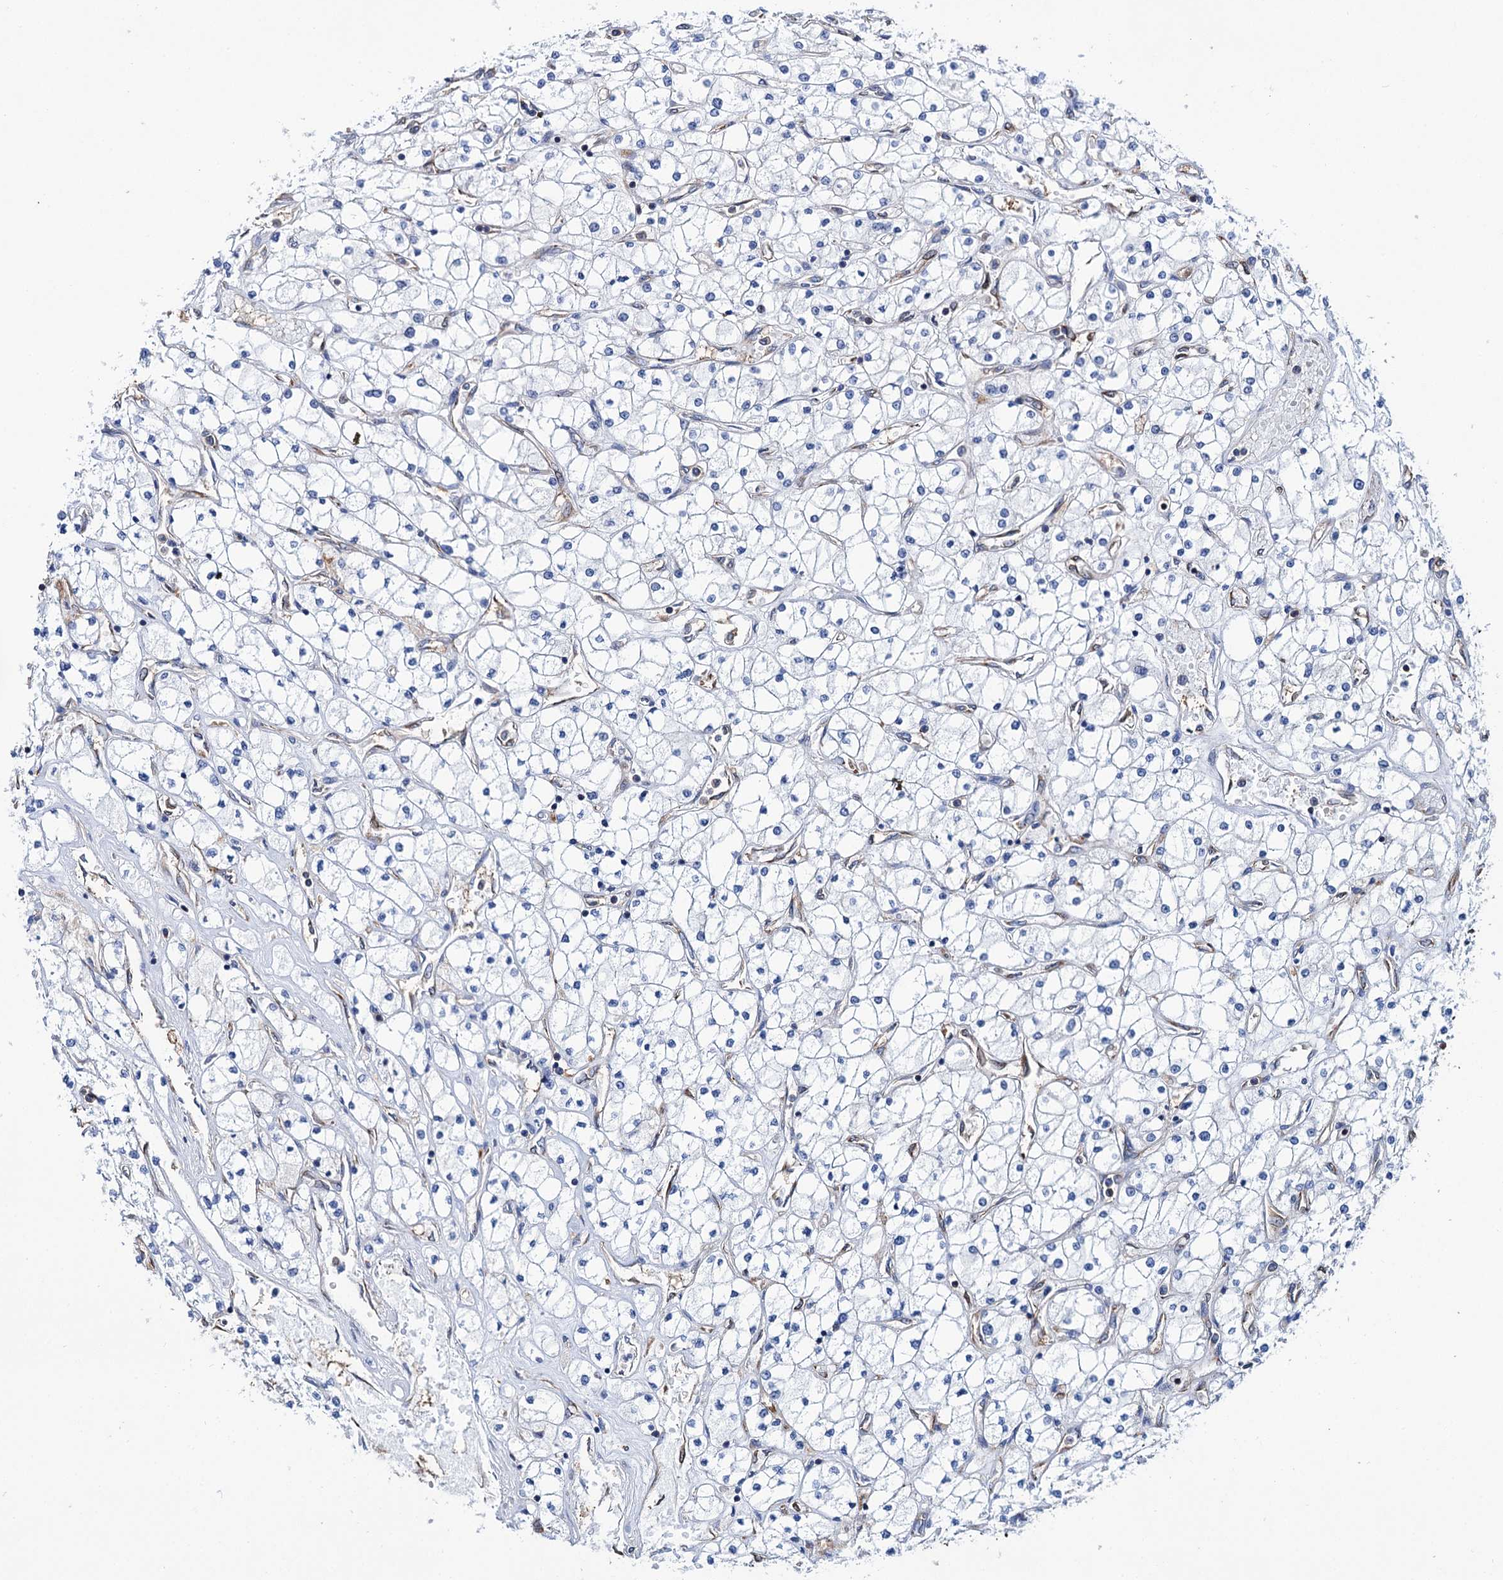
{"staining": {"intensity": "negative", "quantity": "none", "location": "none"}, "tissue": "renal cancer", "cell_type": "Tumor cells", "image_type": "cancer", "snomed": [{"axis": "morphology", "description": "Adenocarcinoma, NOS"}, {"axis": "topography", "description": "Kidney"}], "caption": "Protein analysis of renal cancer shows no significant staining in tumor cells.", "gene": "SCPEP1", "patient": {"sex": "male", "age": 80}}